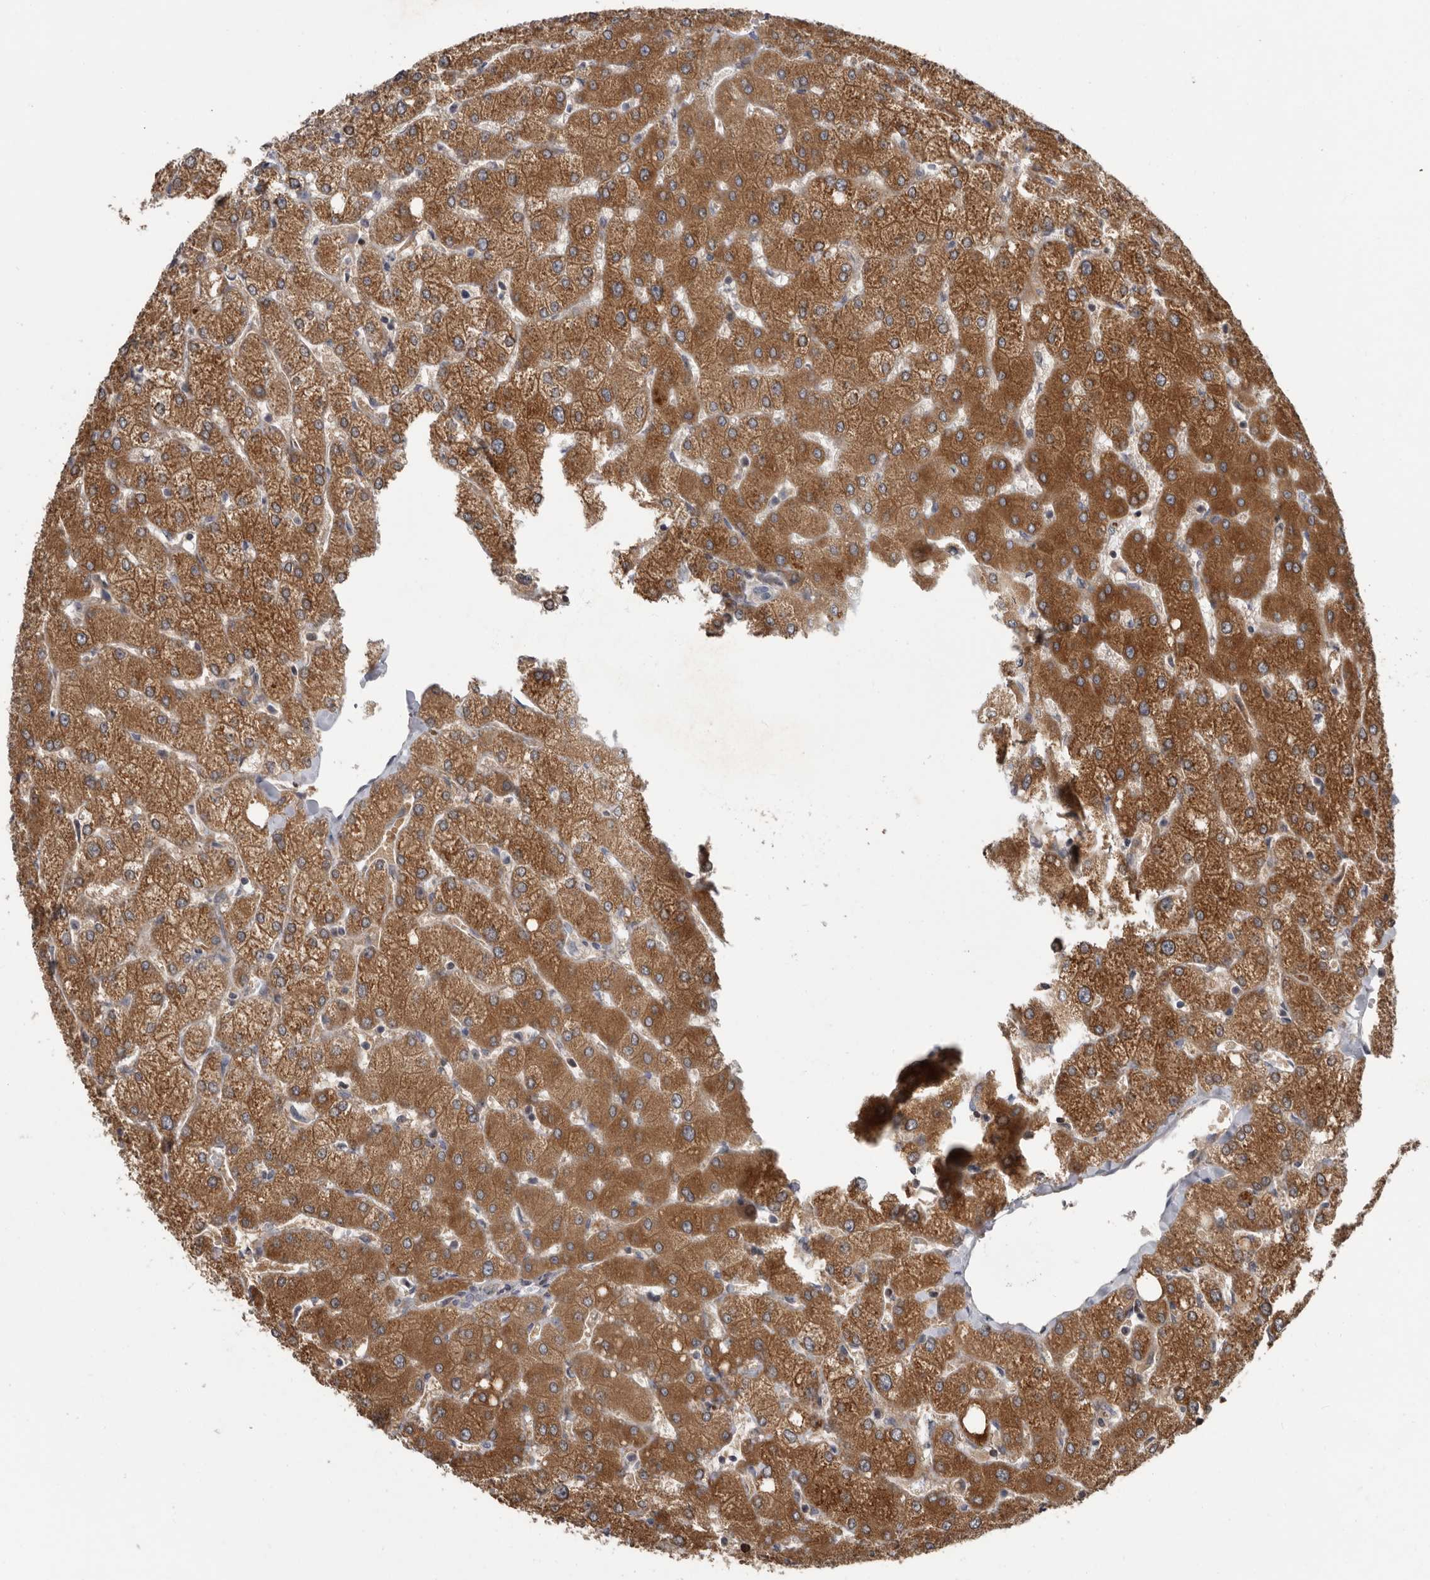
{"staining": {"intensity": "negative", "quantity": "none", "location": "none"}, "tissue": "liver", "cell_type": "Cholangiocytes", "image_type": "normal", "snomed": [{"axis": "morphology", "description": "Normal tissue, NOS"}, {"axis": "topography", "description": "Liver"}], "caption": "DAB (3,3'-diaminobenzidine) immunohistochemical staining of unremarkable human liver demonstrates no significant positivity in cholangiocytes. (IHC, brightfield microscopy, high magnification).", "gene": "FGFR4", "patient": {"sex": "female", "age": 54}}